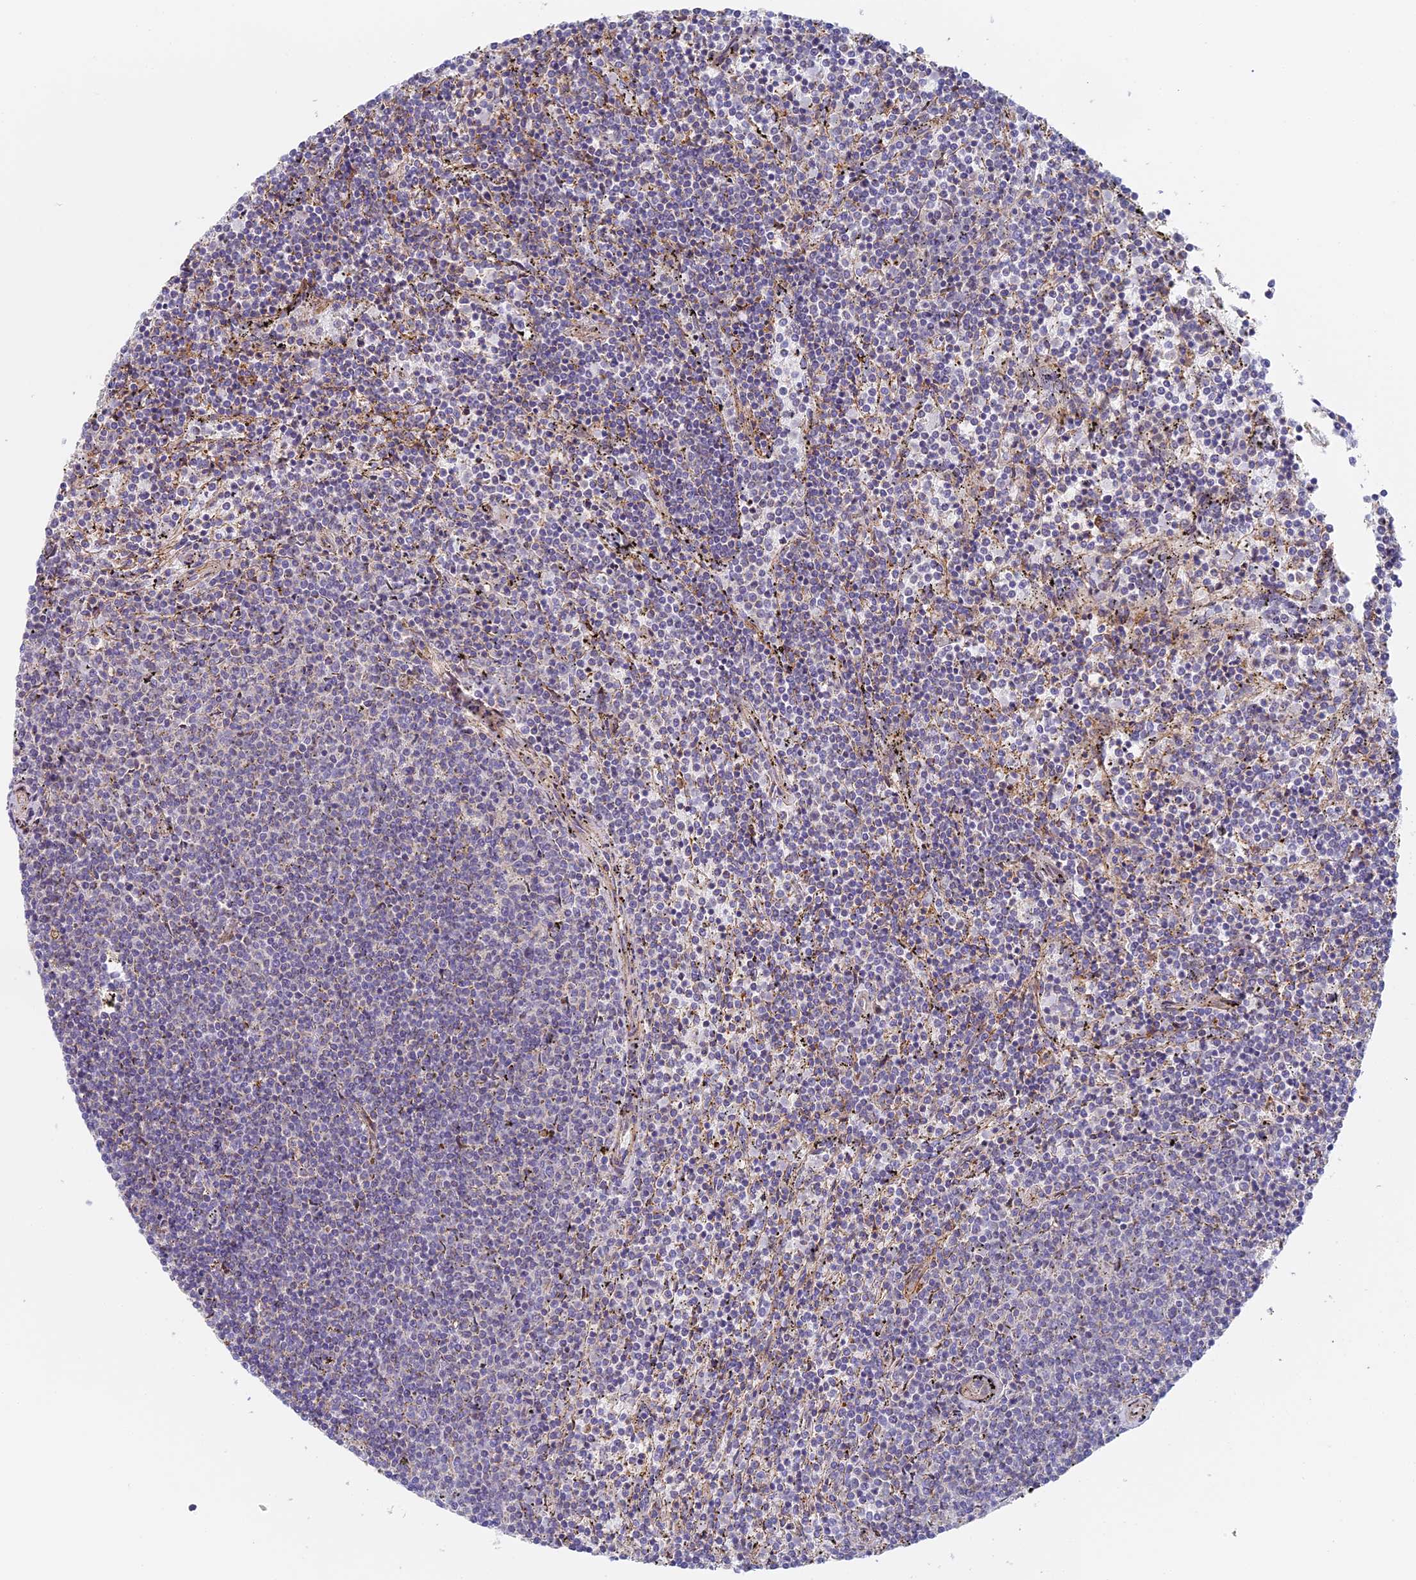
{"staining": {"intensity": "negative", "quantity": "none", "location": "none"}, "tissue": "lymphoma", "cell_type": "Tumor cells", "image_type": "cancer", "snomed": [{"axis": "morphology", "description": "Malignant lymphoma, non-Hodgkin's type, Low grade"}, {"axis": "topography", "description": "Spleen"}], "caption": "This is an immunohistochemistry (IHC) photomicrograph of human lymphoma. There is no expression in tumor cells.", "gene": "DDA1", "patient": {"sex": "female", "age": 50}}